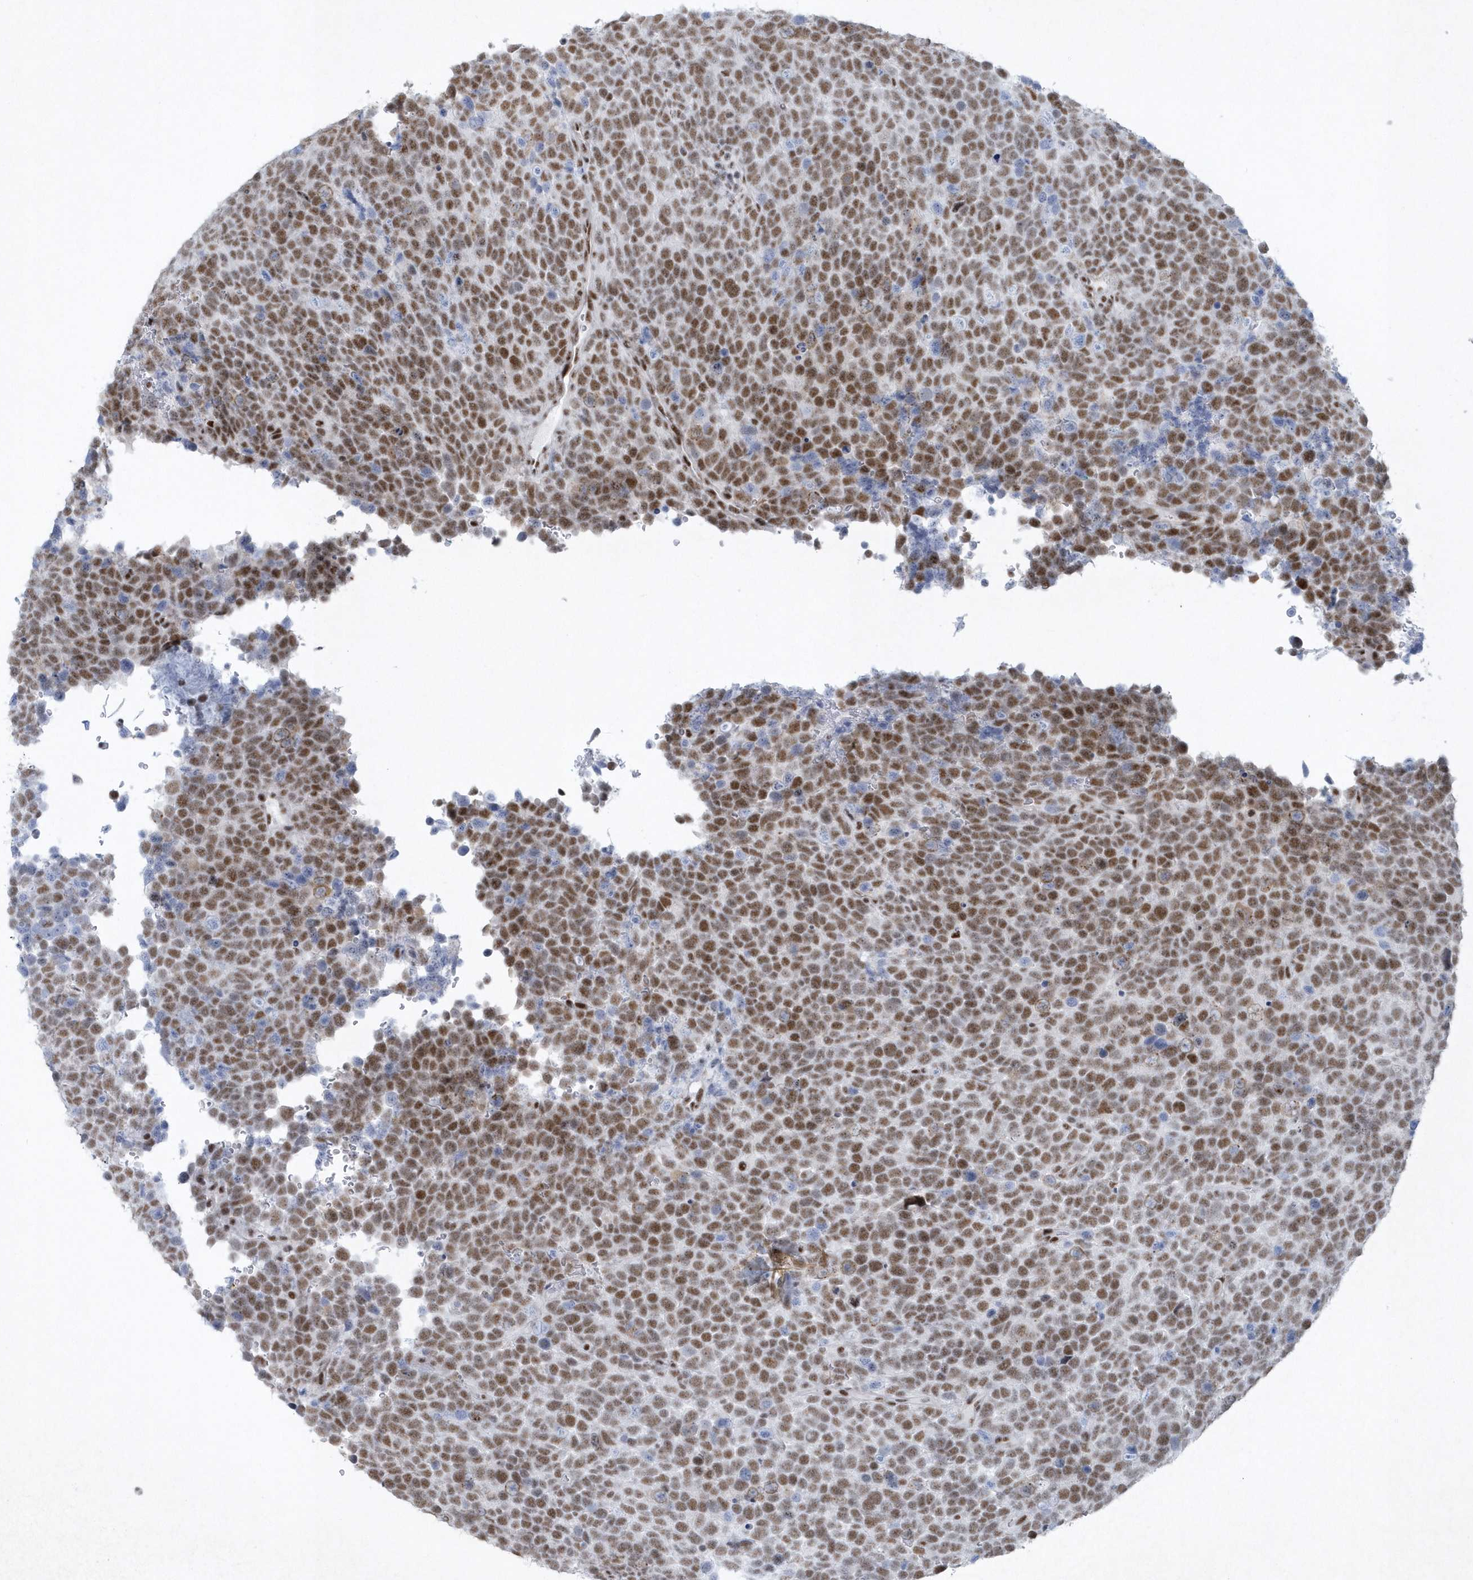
{"staining": {"intensity": "moderate", "quantity": ">75%", "location": "nuclear"}, "tissue": "urothelial cancer", "cell_type": "Tumor cells", "image_type": "cancer", "snomed": [{"axis": "morphology", "description": "Urothelial carcinoma, High grade"}, {"axis": "topography", "description": "Urinary bladder"}], "caption": "Immunohistochemistry (IHC) image of neoplastic tissue: urothelial carcinoma (high-grade) stained using IHC displays medium levels of moderate protein expression localized specifically in the nuclear of tumor cells, appearing as a nuclear brown color.", "gene": "DCLRE1A", "patient": {"sex": "female", "age": 82}}